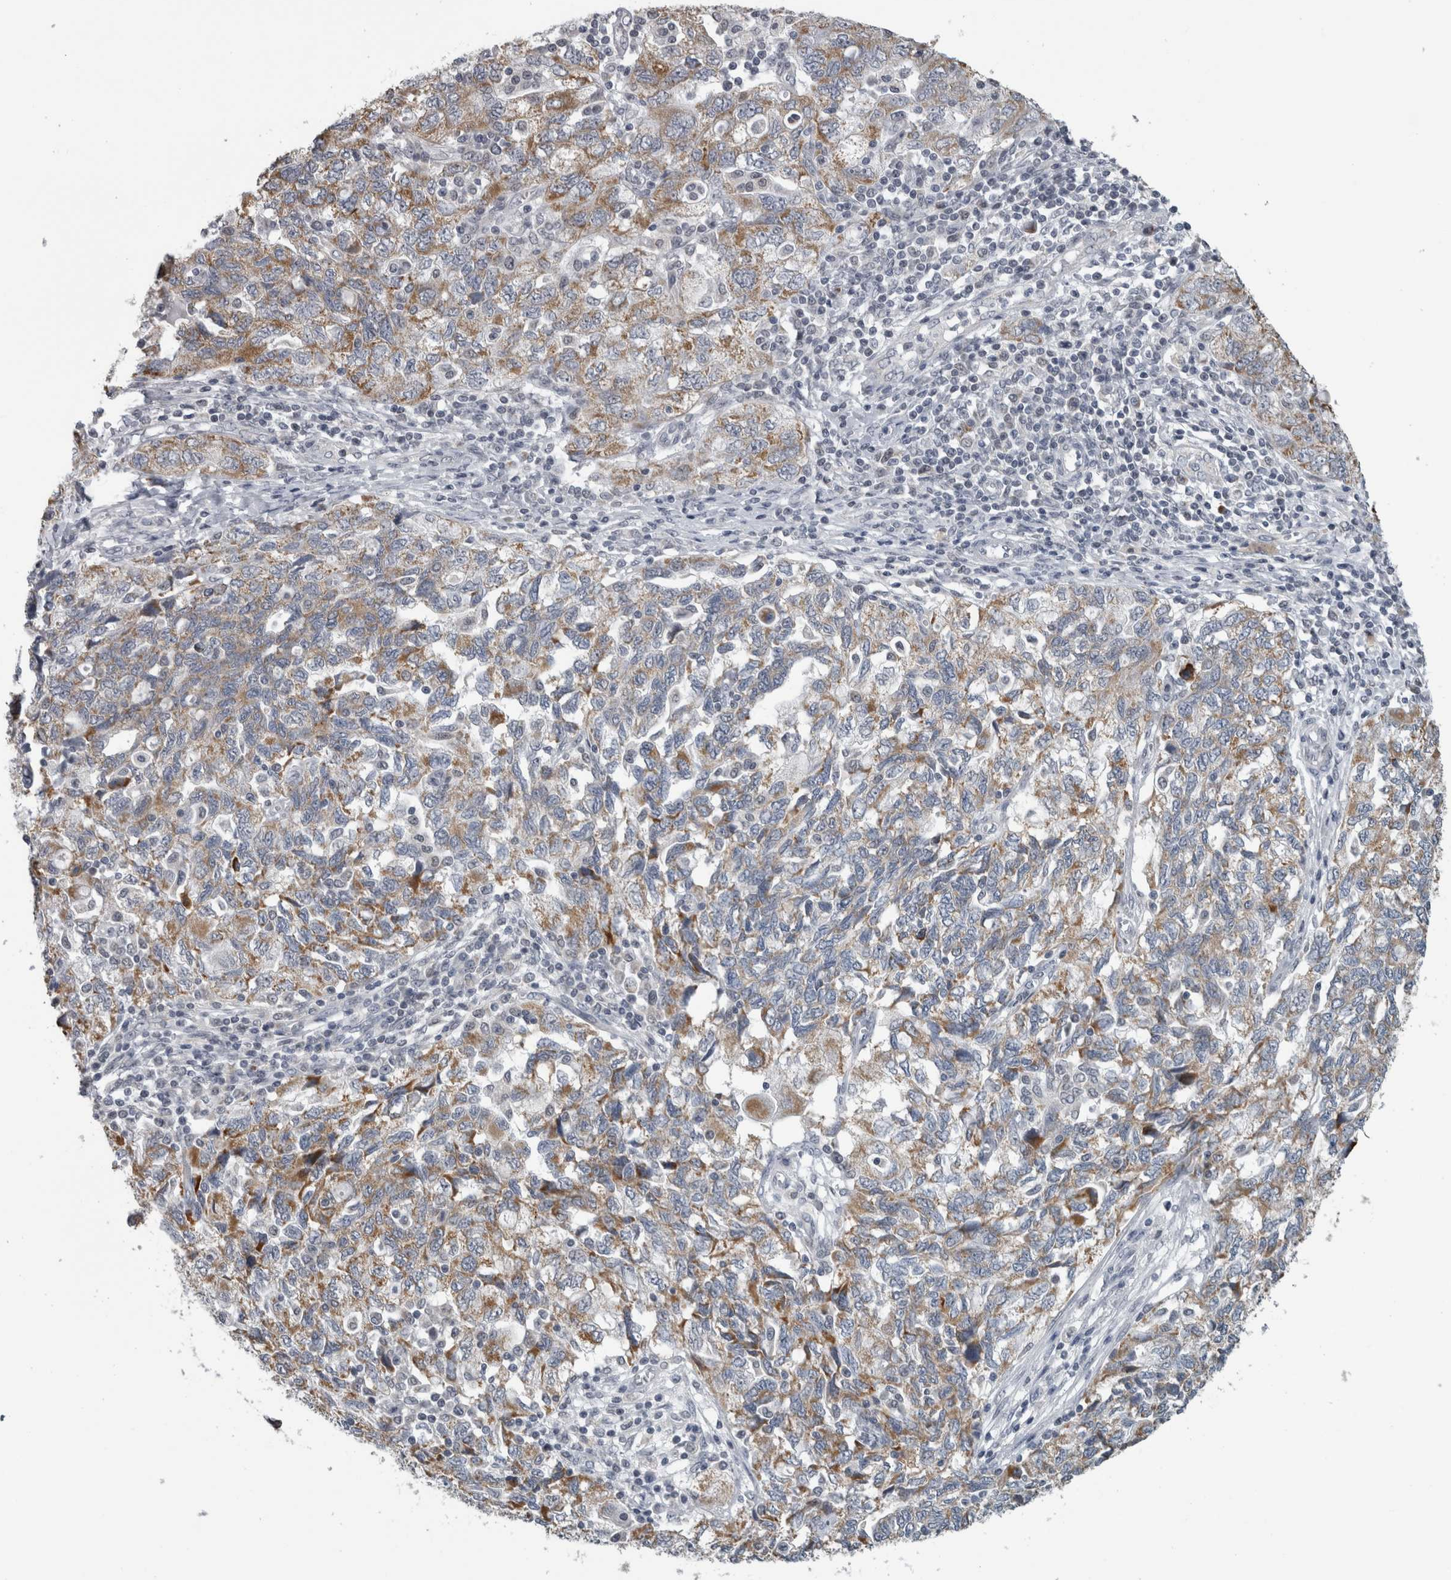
{"staining": {"intensity": "moderate", "quantity": ">75%", "location": "cytoplasmic/membranous"}, "tissue": "ovarian cancer", "cell_type": "Tumor cells", "image_type": "cancer", "snomed": [{"axis": "morphology", "description": "Carcinoma, NOS"}, {"axis": "morphology", "description": "Cystadenocarcinoma, serous, NOS"}, {"axis": "topography", "description": "Ovary"}], "caption": "This histopathology image displays immunohistochemistry staining of ovarian cancer (serous cystadenocarcinoma), with medium moderate cytoplasmic/membranous positivity in about >75% of tumor cells.", "gene": "OR2K2", "patient": {"sex": "female", "age": 69}}